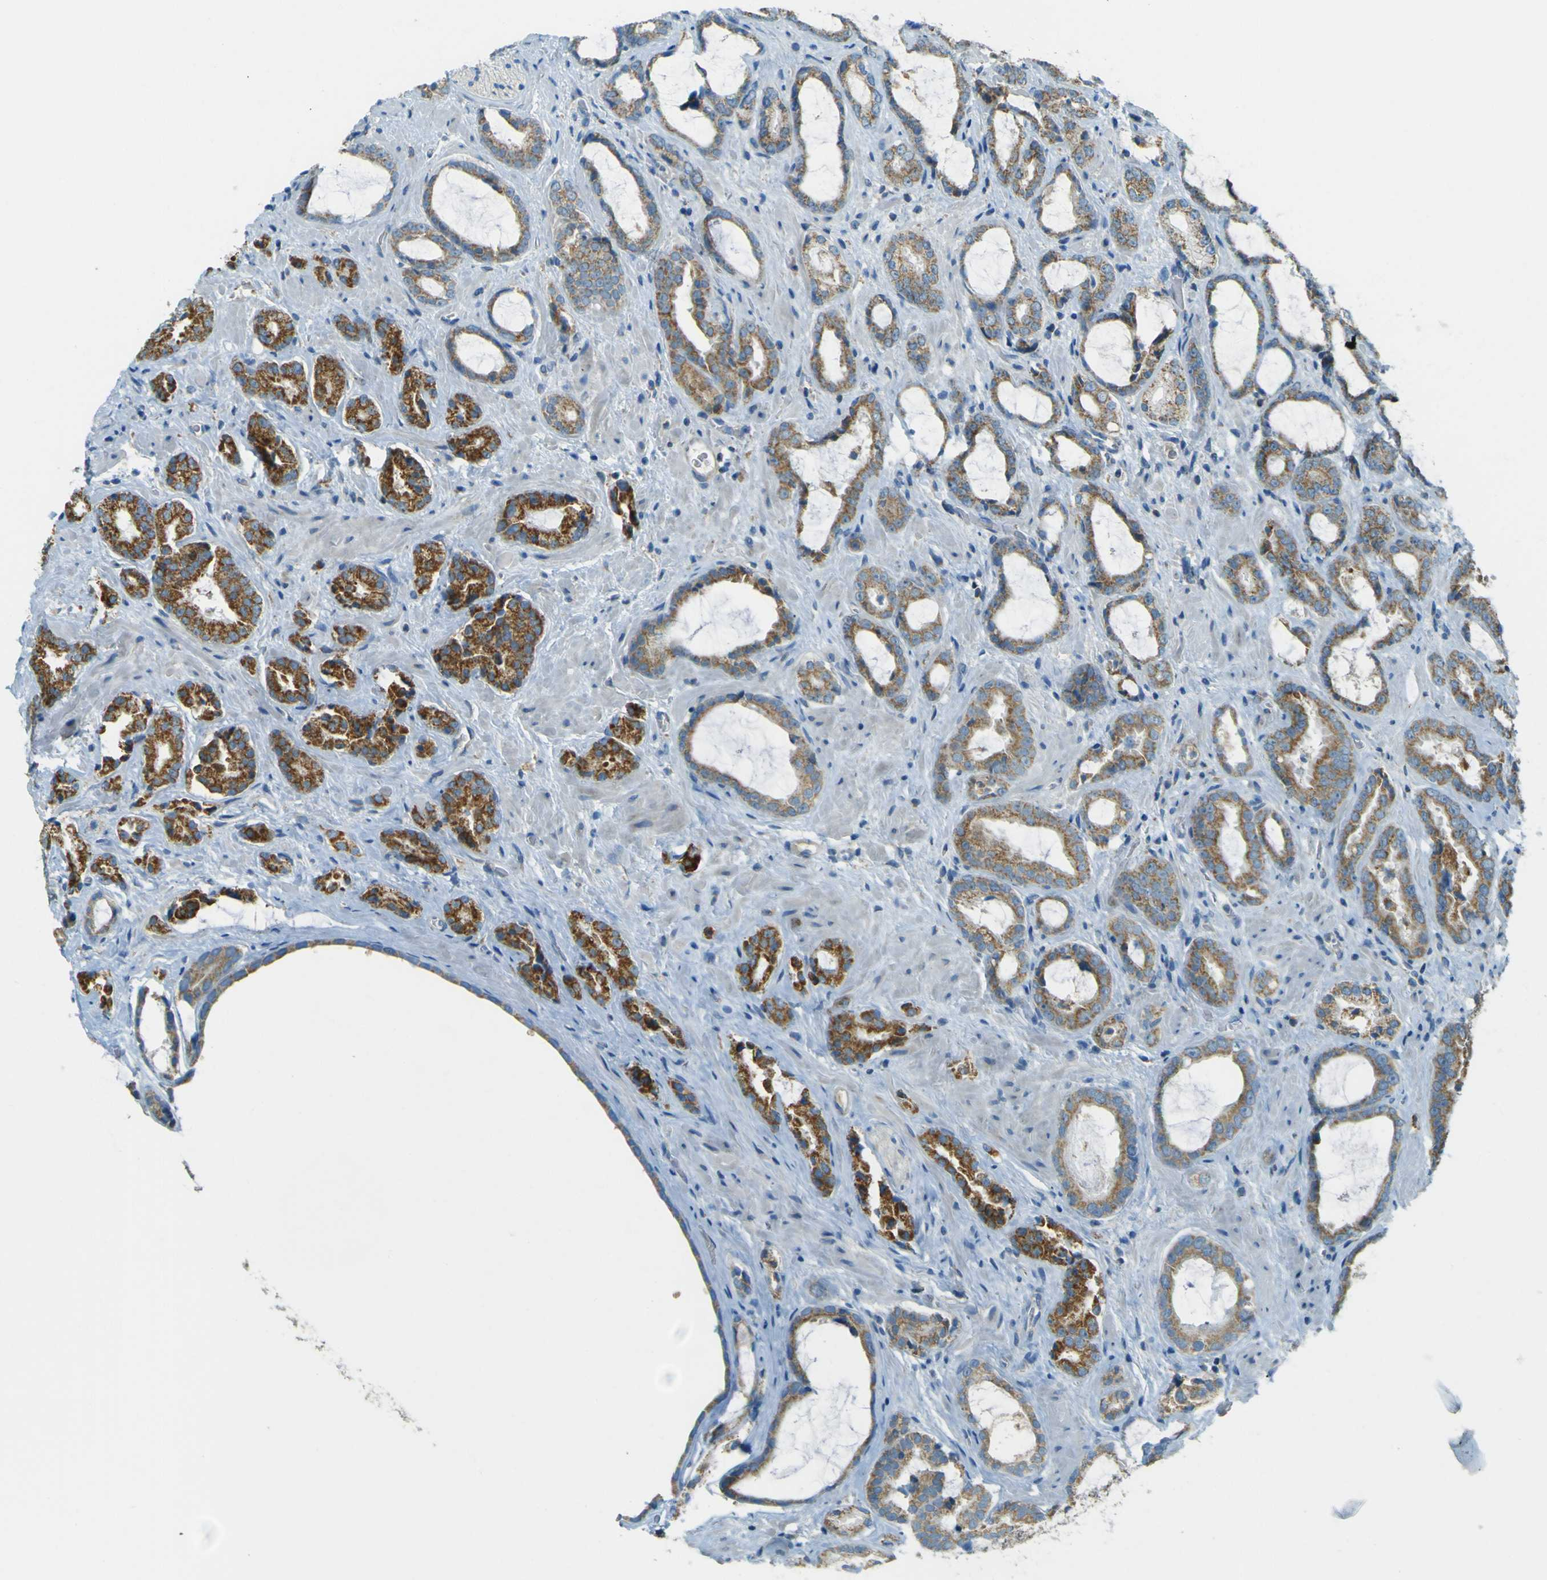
{"staining": {"intensity": "strong", "quantity": ">75%", "location": "cytoplasmic/membranous"}, "tissue": "prostate cancer", "cell_type": "Tumor cells", "image_type": "cancer", "snomed": [{"axis": "morphology", "description": "Adenocarcinoma, Medium grade"}, {"axis": "topography", "description": "Prostate"}], "caption": "Immunohistochemistry (IHC) of medium-grade adenocarcinoma (prostate) exhibits high levels of strong cytoplasmic/membranous staining in approximately >75% of tumor cells.", "gene": "FKTN", "patient": {"sex": "male", "age": 59}}